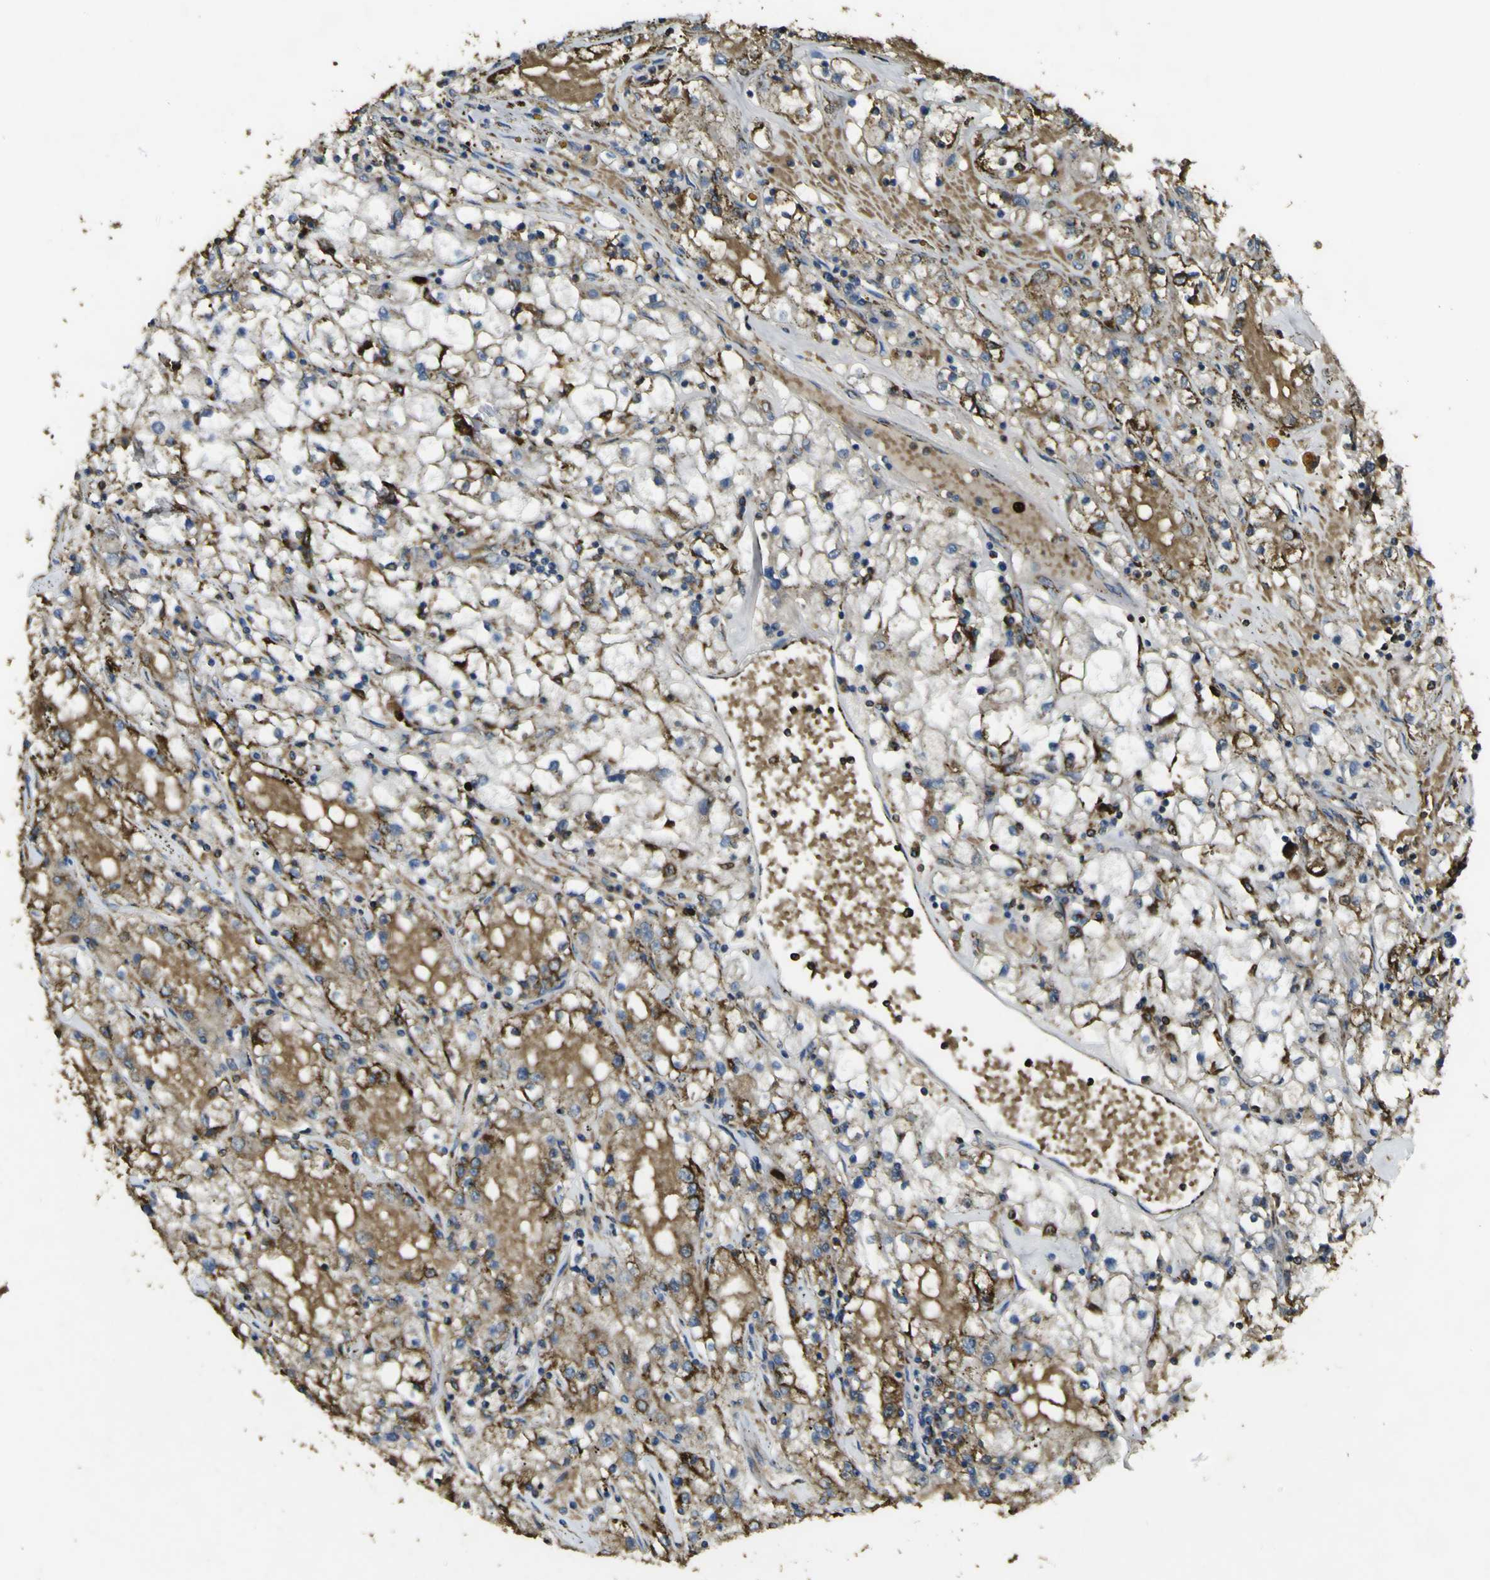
{"staining": {"intensity": "strong", "quantity": ">75%", "location": "cytoplasmic/membranous"}, "tissue": "renal cancer", "cell_type": "Tumor cells", "image_type": "cancer", "snomed": [{"axis": "morphology", "description": "Adenocarcinoma, NOS"}, {"axis": "topography", "description": "Kidney"}], "caption": "This histopathology image displays immunohistochemistry (IHC) staining of human renal cancer (adenocarcinoma), with high strong cytoplasmic/membranous staining in approximately >75% of tumor cells.", "gene": "ACSL3", "patient": {"sex": "male", "age": 56}}